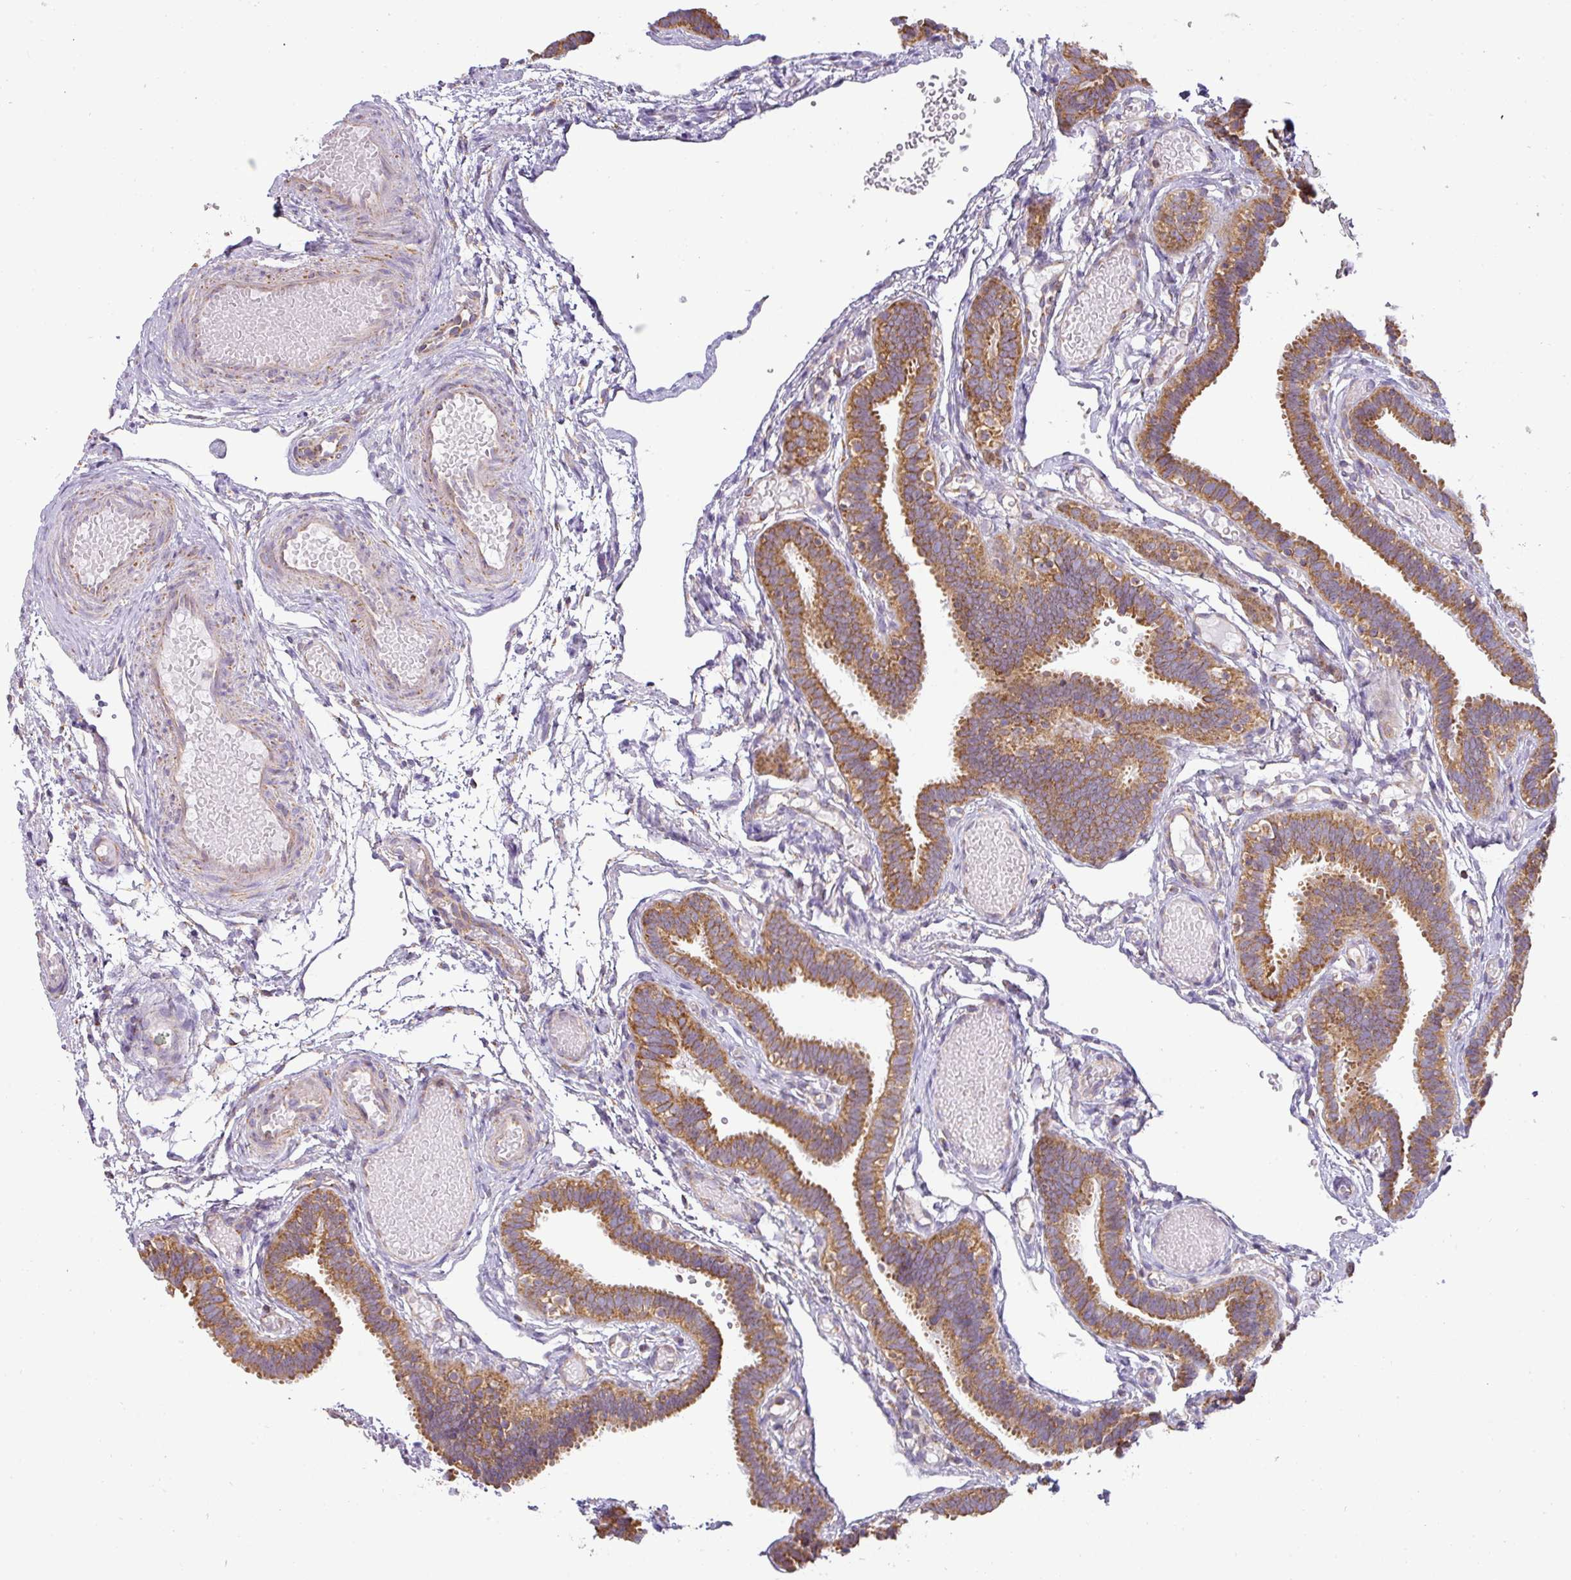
{"staining": {"intensity": "moderate", "quantity": ">75%", "location": "cytoplasmic/membranous"}, "tissue": "fallopian tube", "cell_type": "Glandular cells", "image_type": "normal", "snomed": [{"axis": "morphology", "description": "Normal tissue, NOS"}, {"axis": "topography", "description": "Fallopian tube"}], "caption": "Immunohistochemical staining of unremarkable human fallopian tube shows >75% levels of moderate cytoplasmic/membranous protein expression in about >75% of glandular cells.", "gene": "ZNF211", "patient": {"sex": "female", "age": 37}}